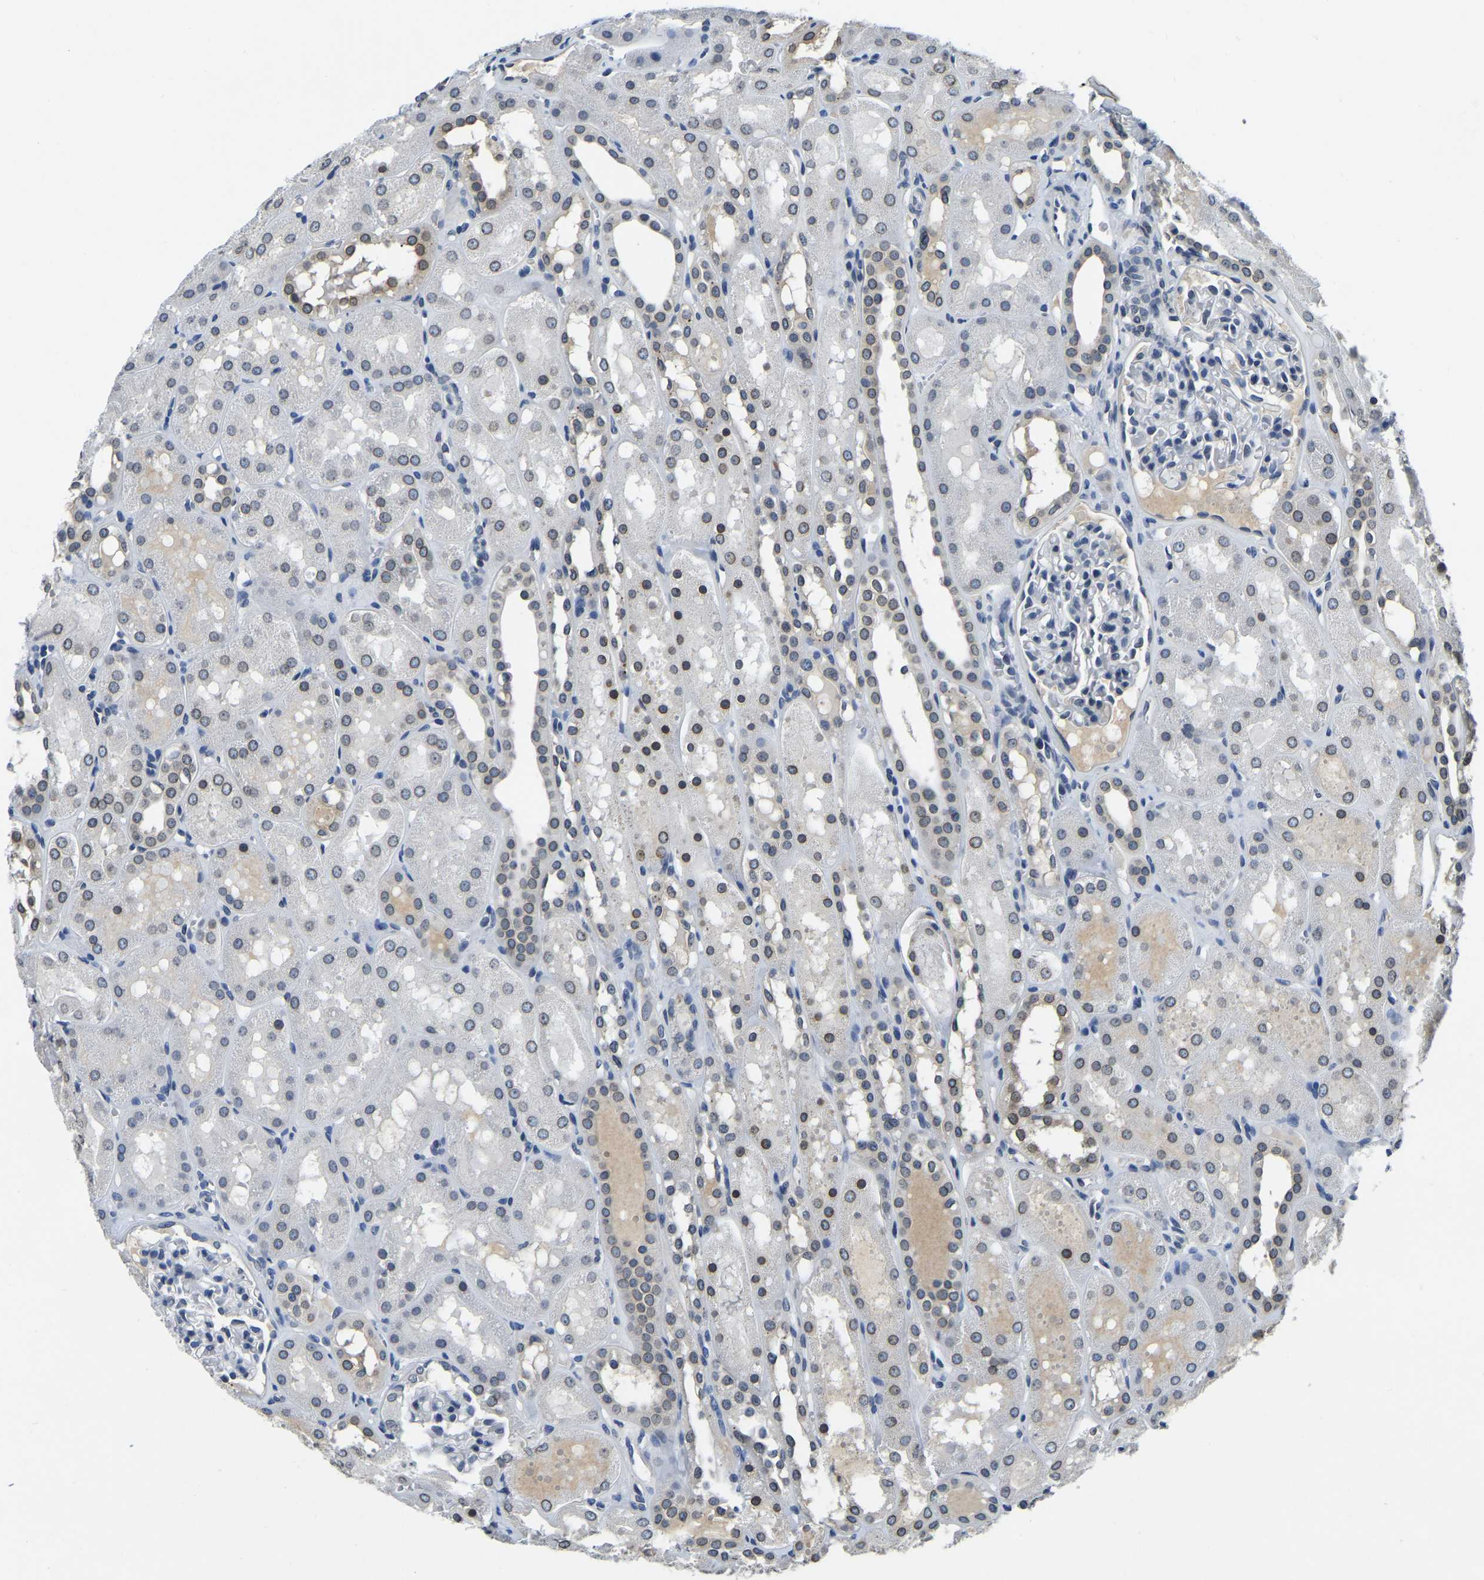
{"staining": {"intensity": "negative", "quantity": "none", "location": "none"}, "tissue": "kidney", "cell_type": "Cells in glomeruli", "image_type": "normal", "snomed": [{"axis": "morphology", "description": "Normal tissue, NOS"}, {"axis": "topography", "description": "Kidney"}, {"axis": "topography", "description": "Urinary bladder"}], "caption": "The histopathology image demonstrates no significant expression in cells in glomeruli of kidney.", "gene": "RANBP2", "patient": {"sex": "male", "age": 16}}